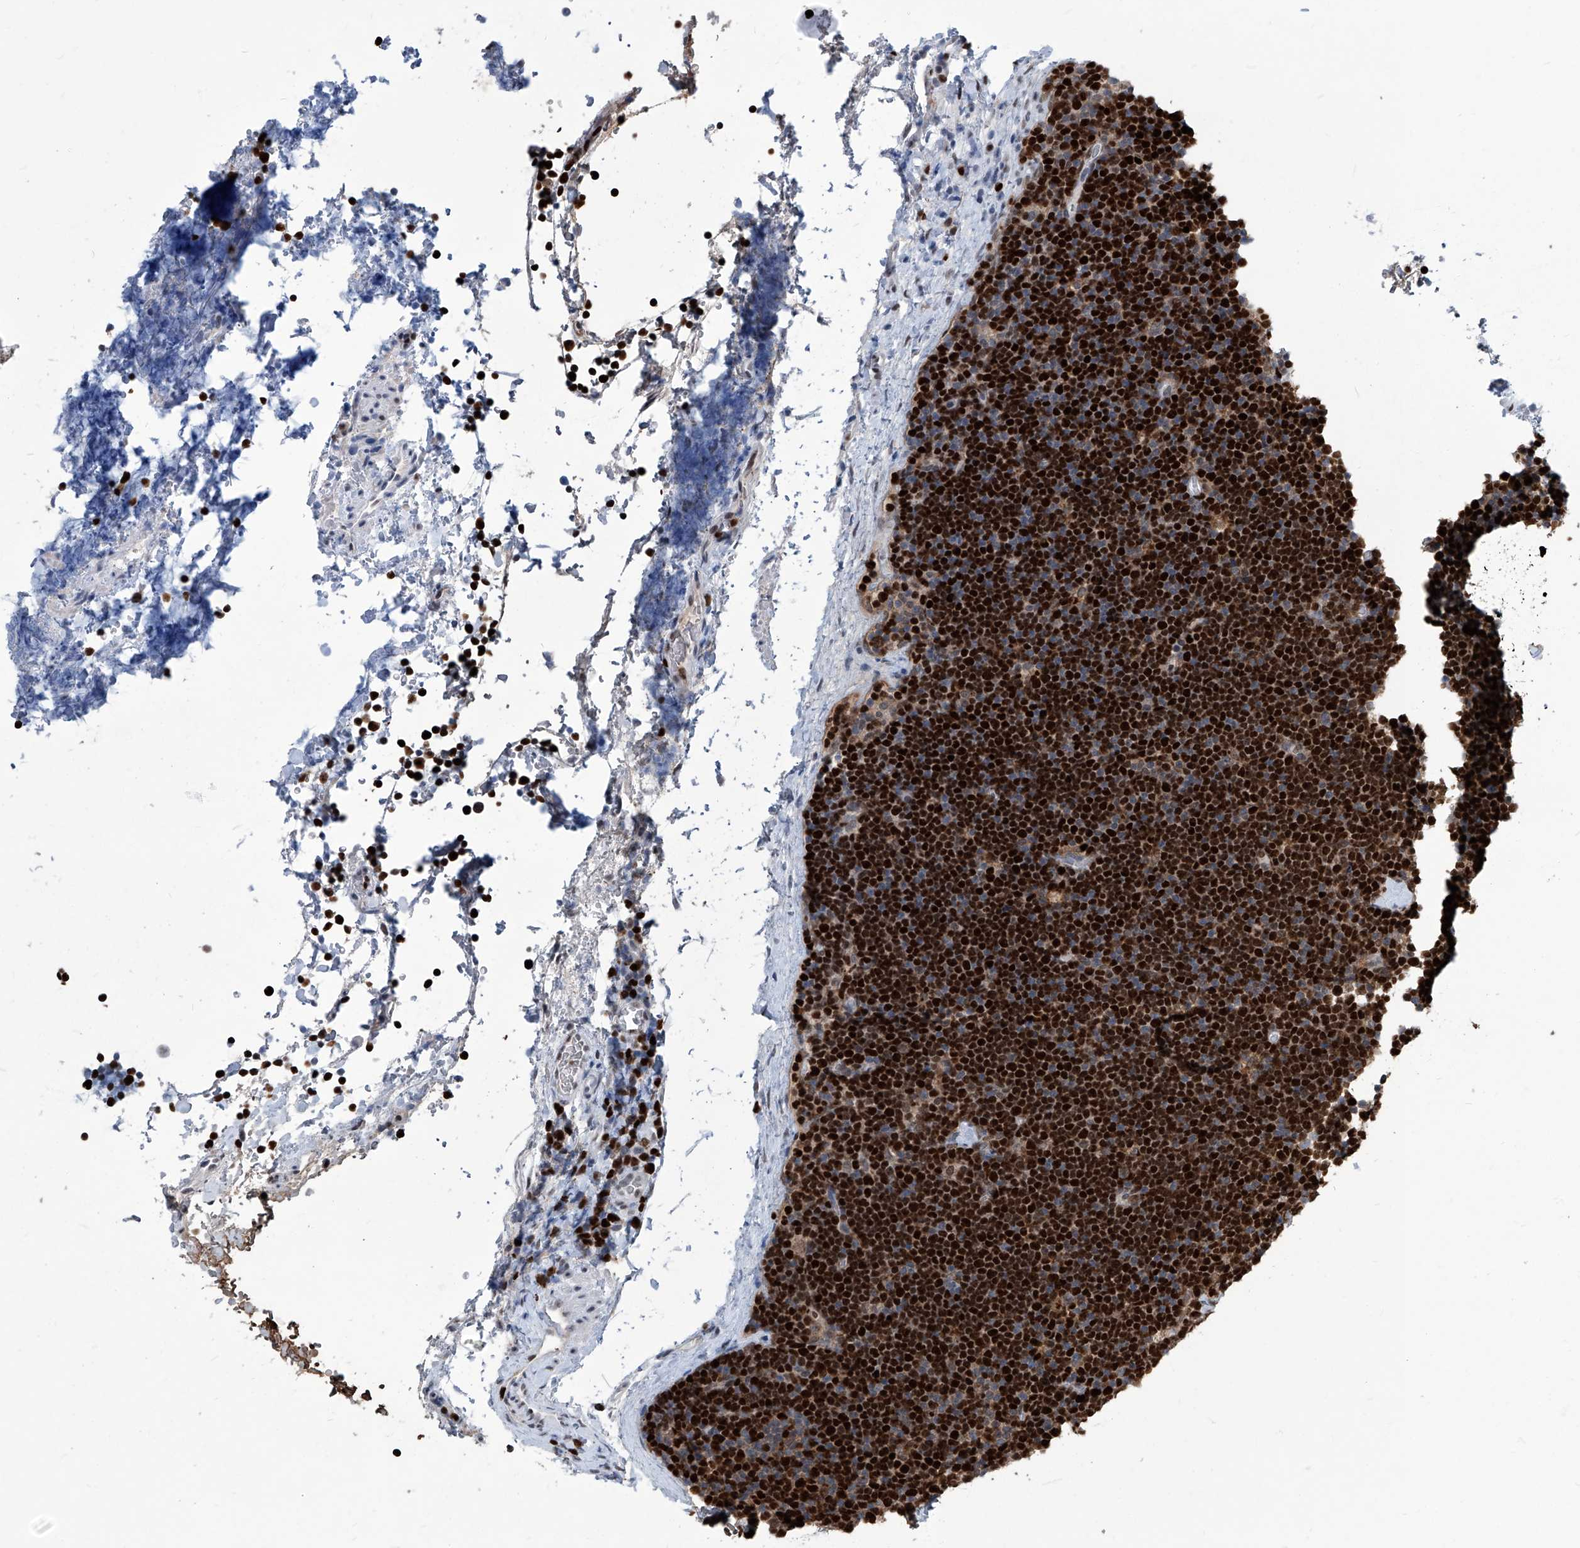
{"staining": {"intensity": "strong", "quantity": ">75%", "location": "nuclear"}, "tissue": "lymphoma", "cell_type": "Tumor cells", "image_type": "cancer", "snomed": [{"axis": "morphology", "description": "Malignant lymphoma, non-Hodgkin's type, High grade"}, {"axis": "topography", "description": "Lymph node"}], "caption": "Tumor cells reveal high levels of strong nuclear positivity in about >75% of cells in malignant lymphoma, non-Hodgkin's type (high-grade). (brown staining indicates protein expression, while blue staining denotes nuclei).", "gene": "PCNA", "patient": {"sex": "male", "age": 13}}